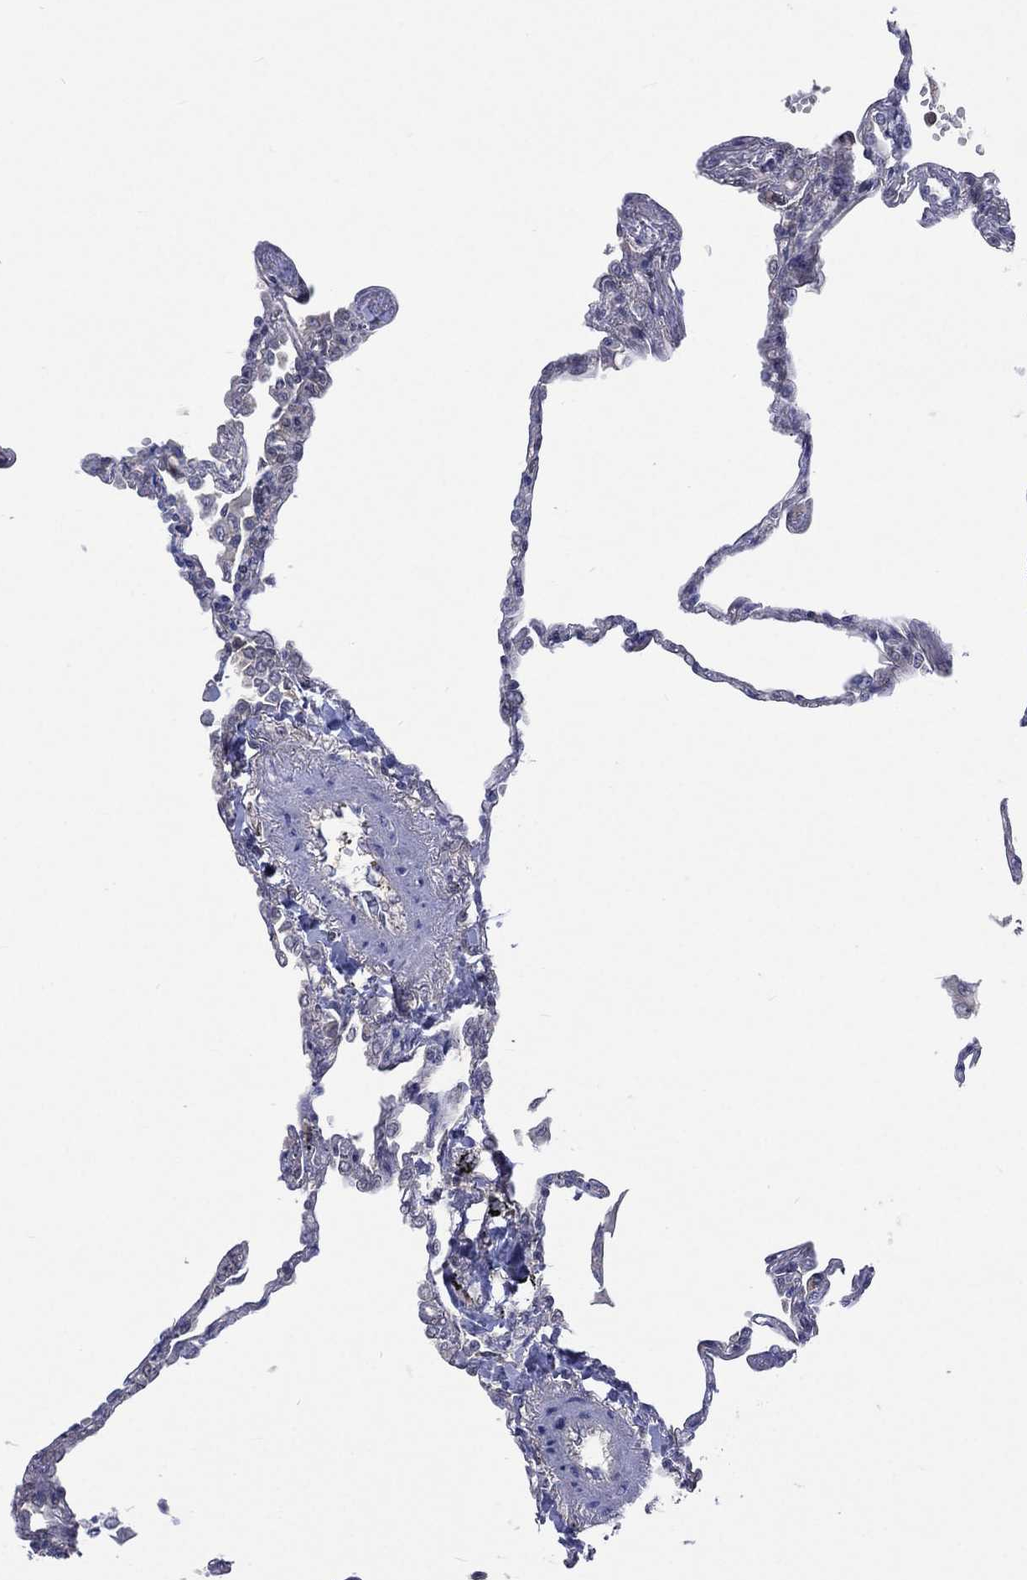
{"staining": {"intensity": "strong", "quantity": "<25%", "location": "nuclear"}, "tissue": "lung", "cell_type": "Alveolar cells", "image_type": "normal", "snomed": [{"axis": "morphology", "description": "Normal tissue, NOS"}, {"axis": "topography", "description": "Lung"}], "caption": "Immunohistochemical staining of unremarkable human lung displays medium levels of strong nuclear positivity in about <25% of alveolar cells.", "gene": "MTAP", "patient": {"sex": "male", "age": 78}}